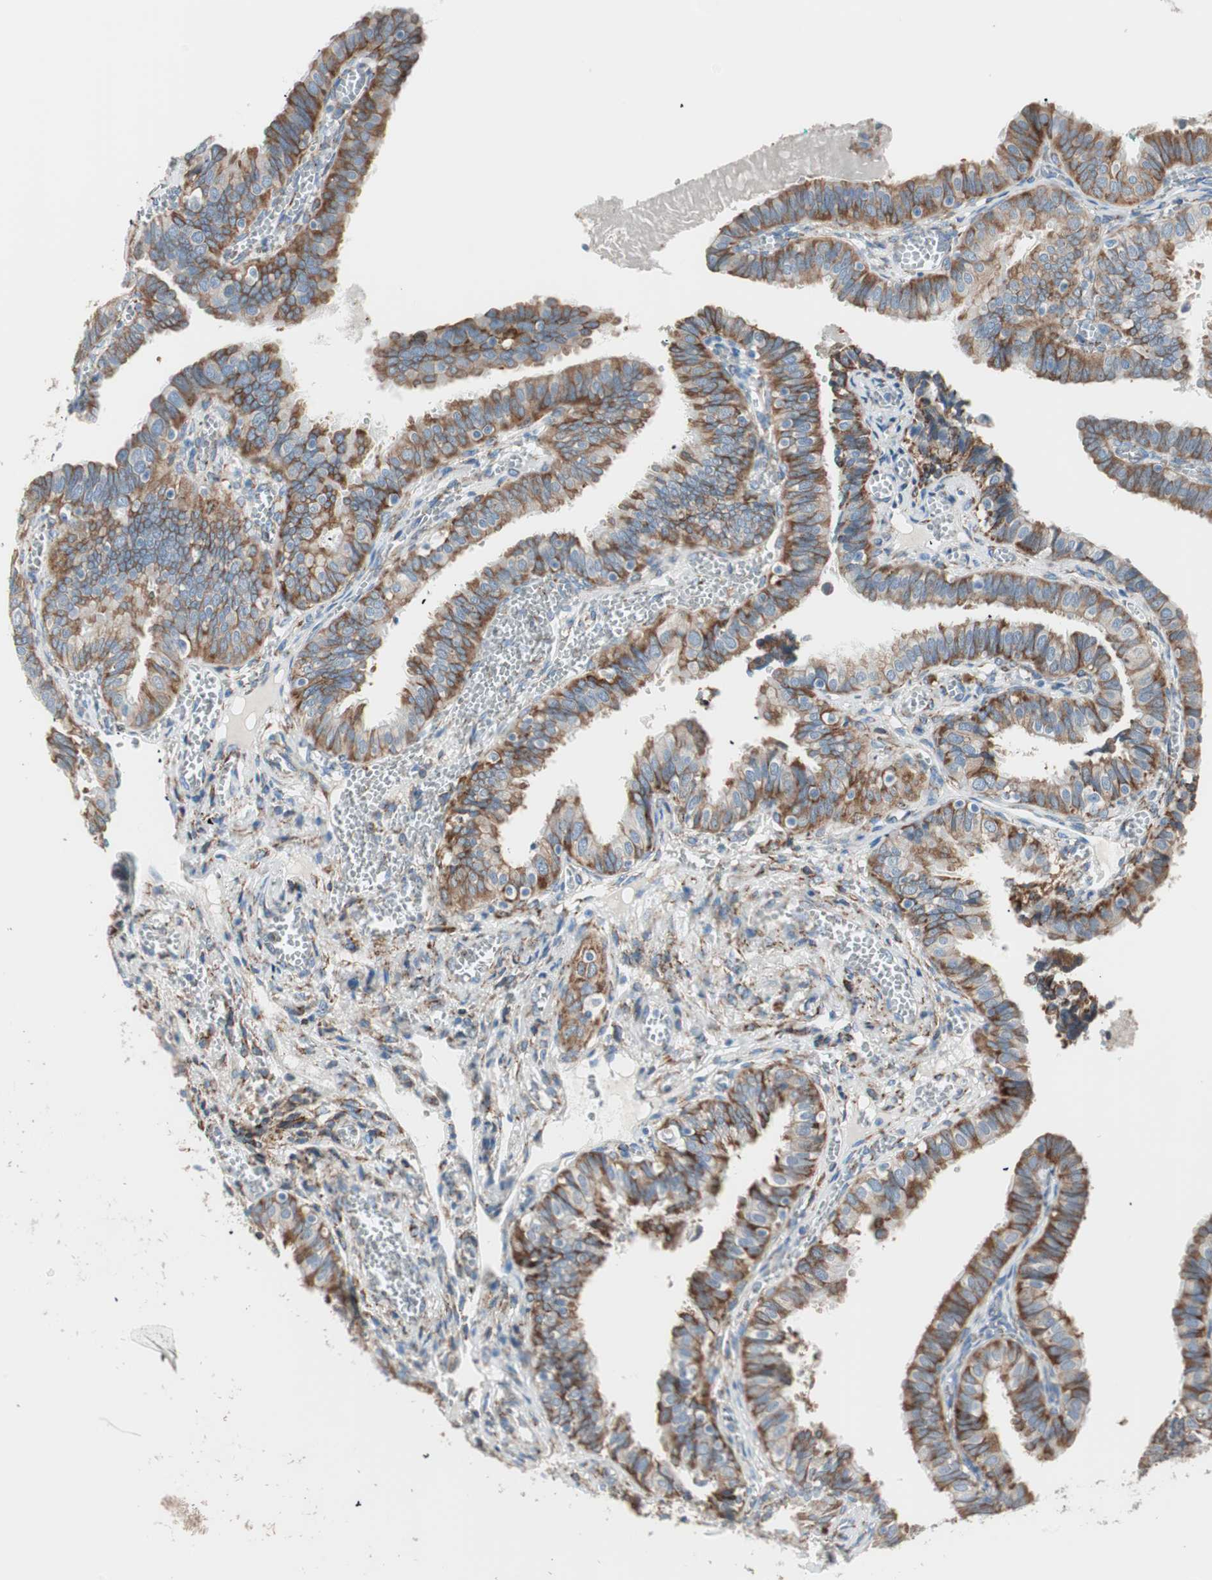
{"staining": {"intensity": "moderate", "quantity": ">75%", "location": "cytoplasmic/membranous"}, "tissue": "fallopian tube", "cell_type": "Glandular cells", "image_type": "normal", "snomed": [{"axis": "morphology", "description": "Normal tissue, NOS"}, {"axis": "topography", "description": "Fallopian tube"}], "caption": "Normal fallopian tube exhibits moderate cytoplasmic/membranous expression in about >75% of glandular cells, visualized by immunohistochemistry. The staining is performed using DAB brown chromogen to label protein expression. The nuclei are counter-stained blue using hematoxylin.", "gene": "P4HTM", "patient": {"sex": "female", "age": 46}}